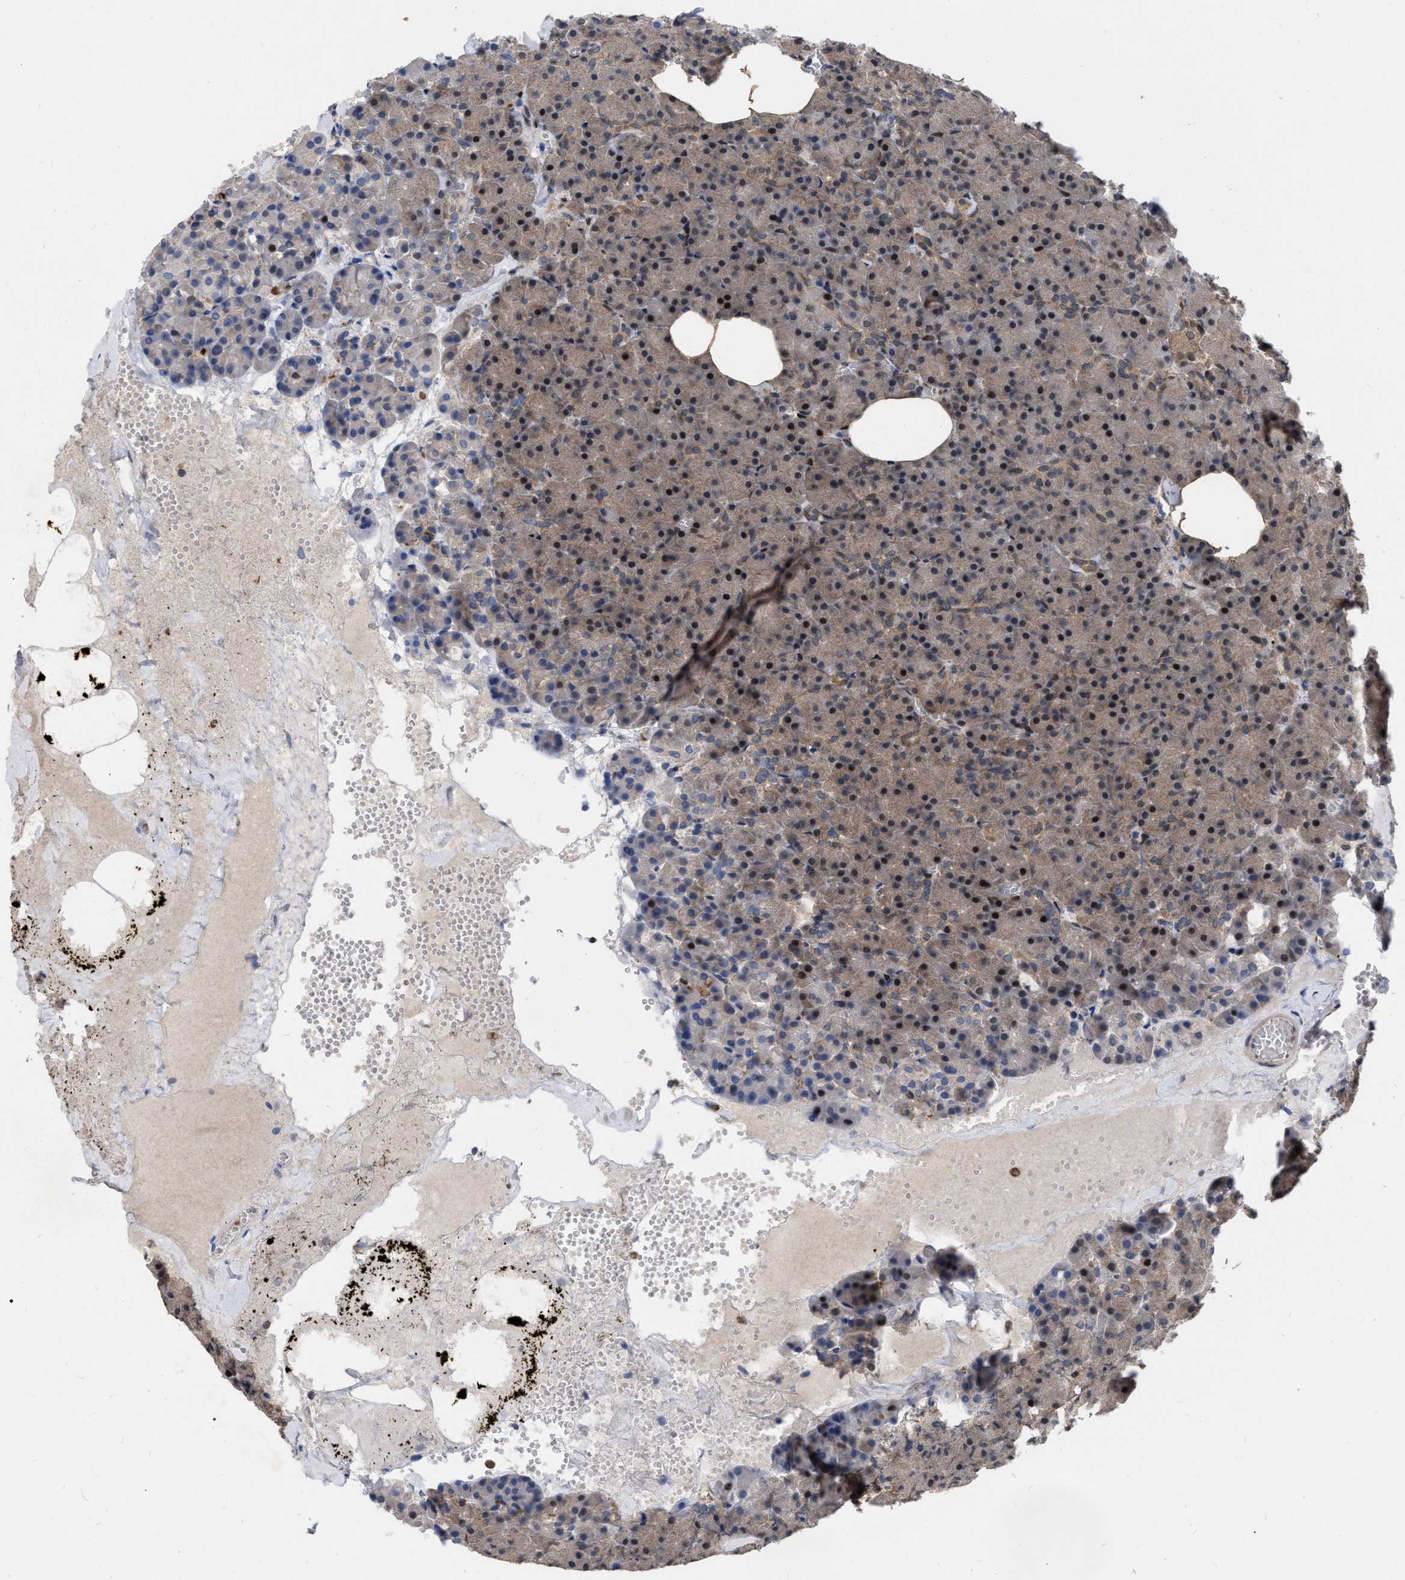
{"staining": {"intensity": "moderate", "quantity": "25%-75%", "location": "cytoplasmic/membranous,nuclear"}, "tissue": "pancreas", "cell_type": "Exocrine glandular cells", "image_type": "normal", "snomed": [{"axis": "morphology", "description": "Normal tissue, NOS"}, {"axis": "morphology", "description": "Carcinoid, malignant, NOS"}, {"axis": "topography", "description": "Pancreas"}], "caption": "IHC (DAB) staining of benign human pancreas shows moderate cytoplasmic/membranous,nuclear protein positivity in about 25%-75% of exocrine glandular cells. (IHC, brightfield microscopy, high magnification).", "gene": "MDM4", "patient": {"sex": "female", "age": 35}}